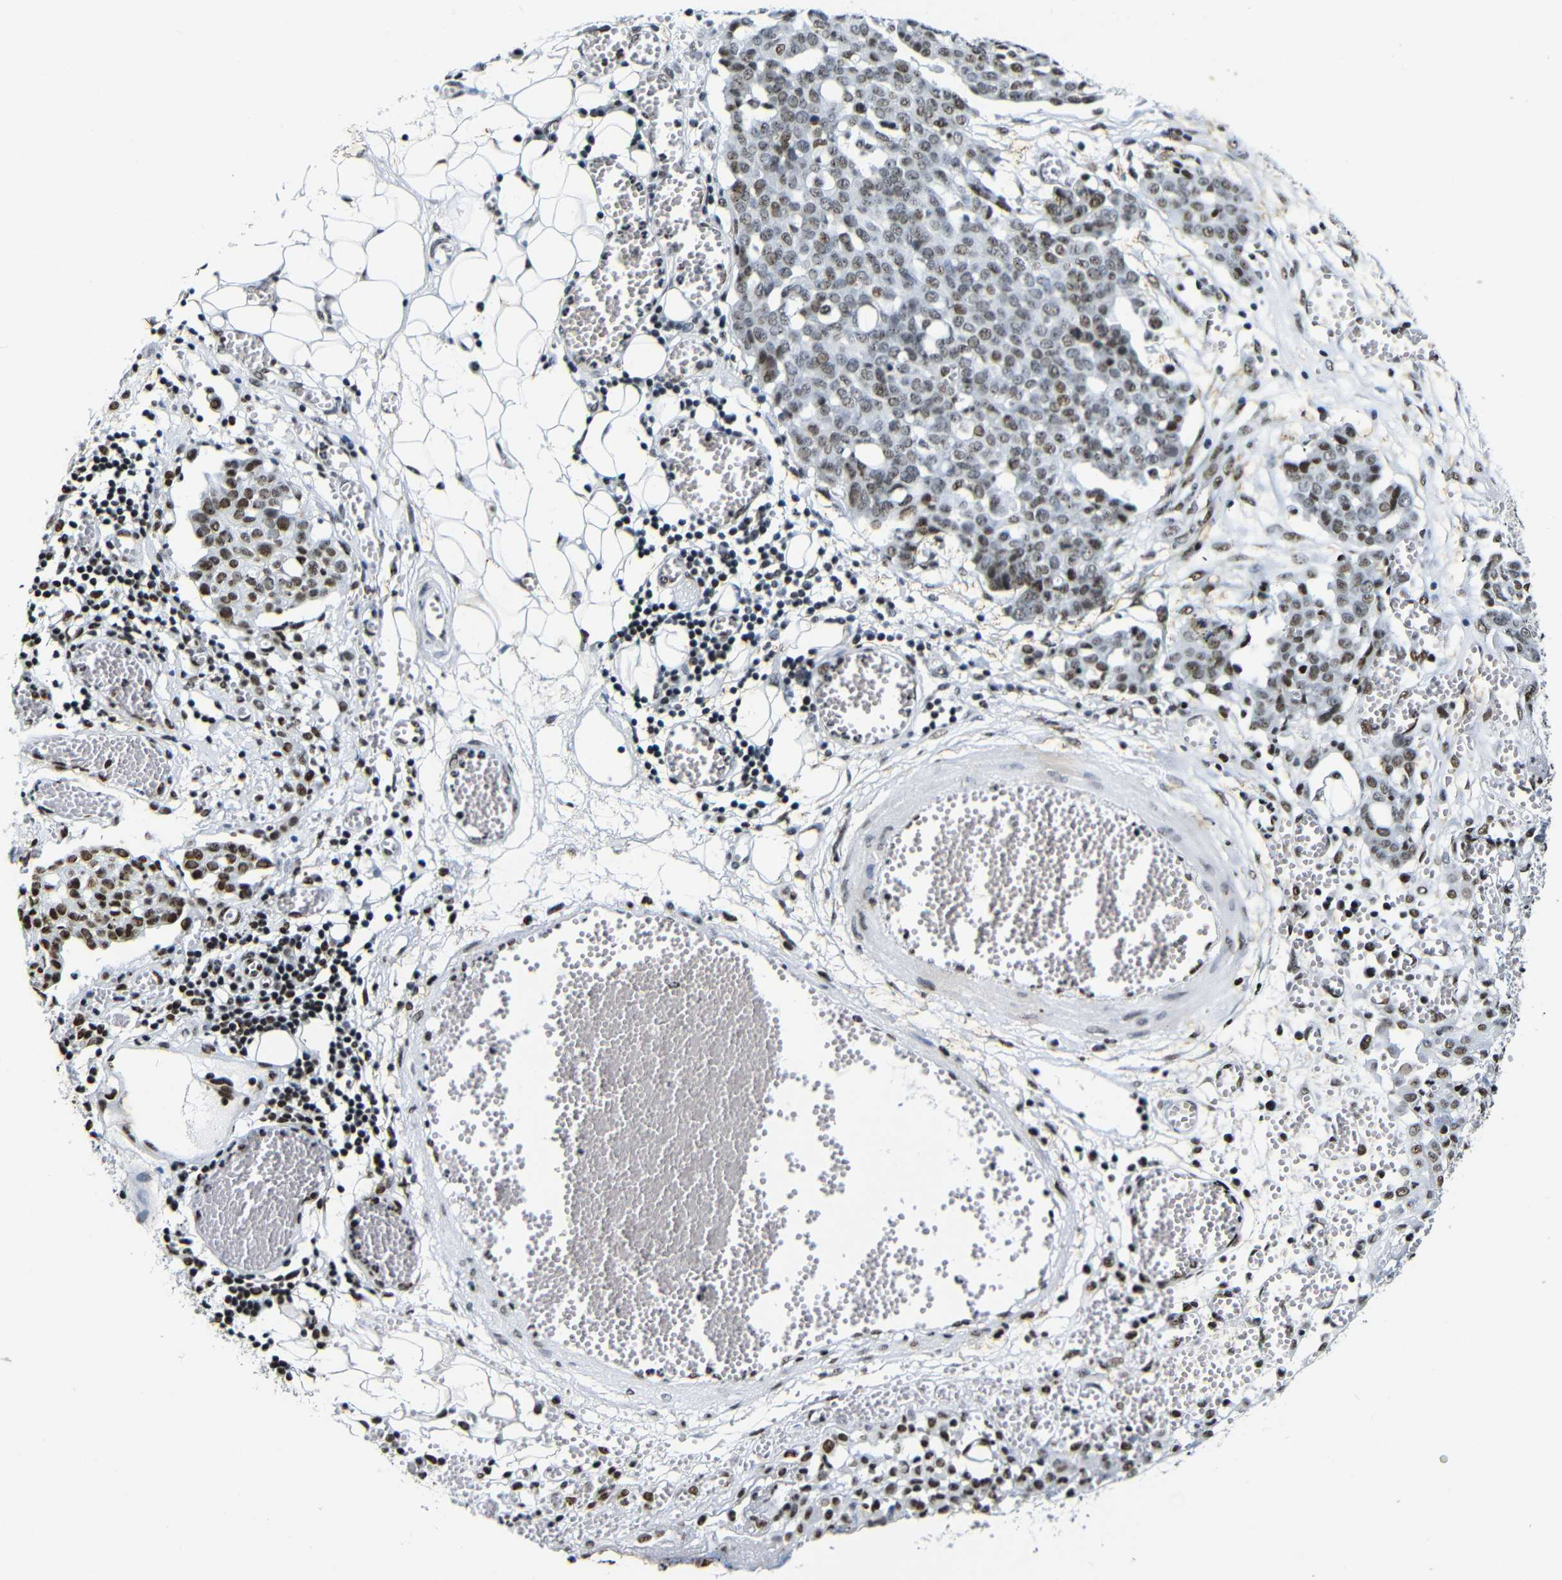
{"staining": {"intensity": "moderate", "quantity": "25%-75%", "location": "nuclear"}, "tissue": "ovarian cancer", "cell_type": "Tumor cells", "image_type": "cancer", "snomed": [{"axis": "morphology", "description": "Cystadenocarcinoma, serous, NOS"}, {"axis": "topography", "description": "Soft tissue"}, {"axis": "topography", "description": "Ovary"}], "caption": "Protein expression analysis of human serous cystadenocarcinoma (ovarian) reveals moderate nuclear expression in approximately 25%-75% of tumor cells.", "gene": "SRSF1", "patient": {"sex": "female", "age": 57}}